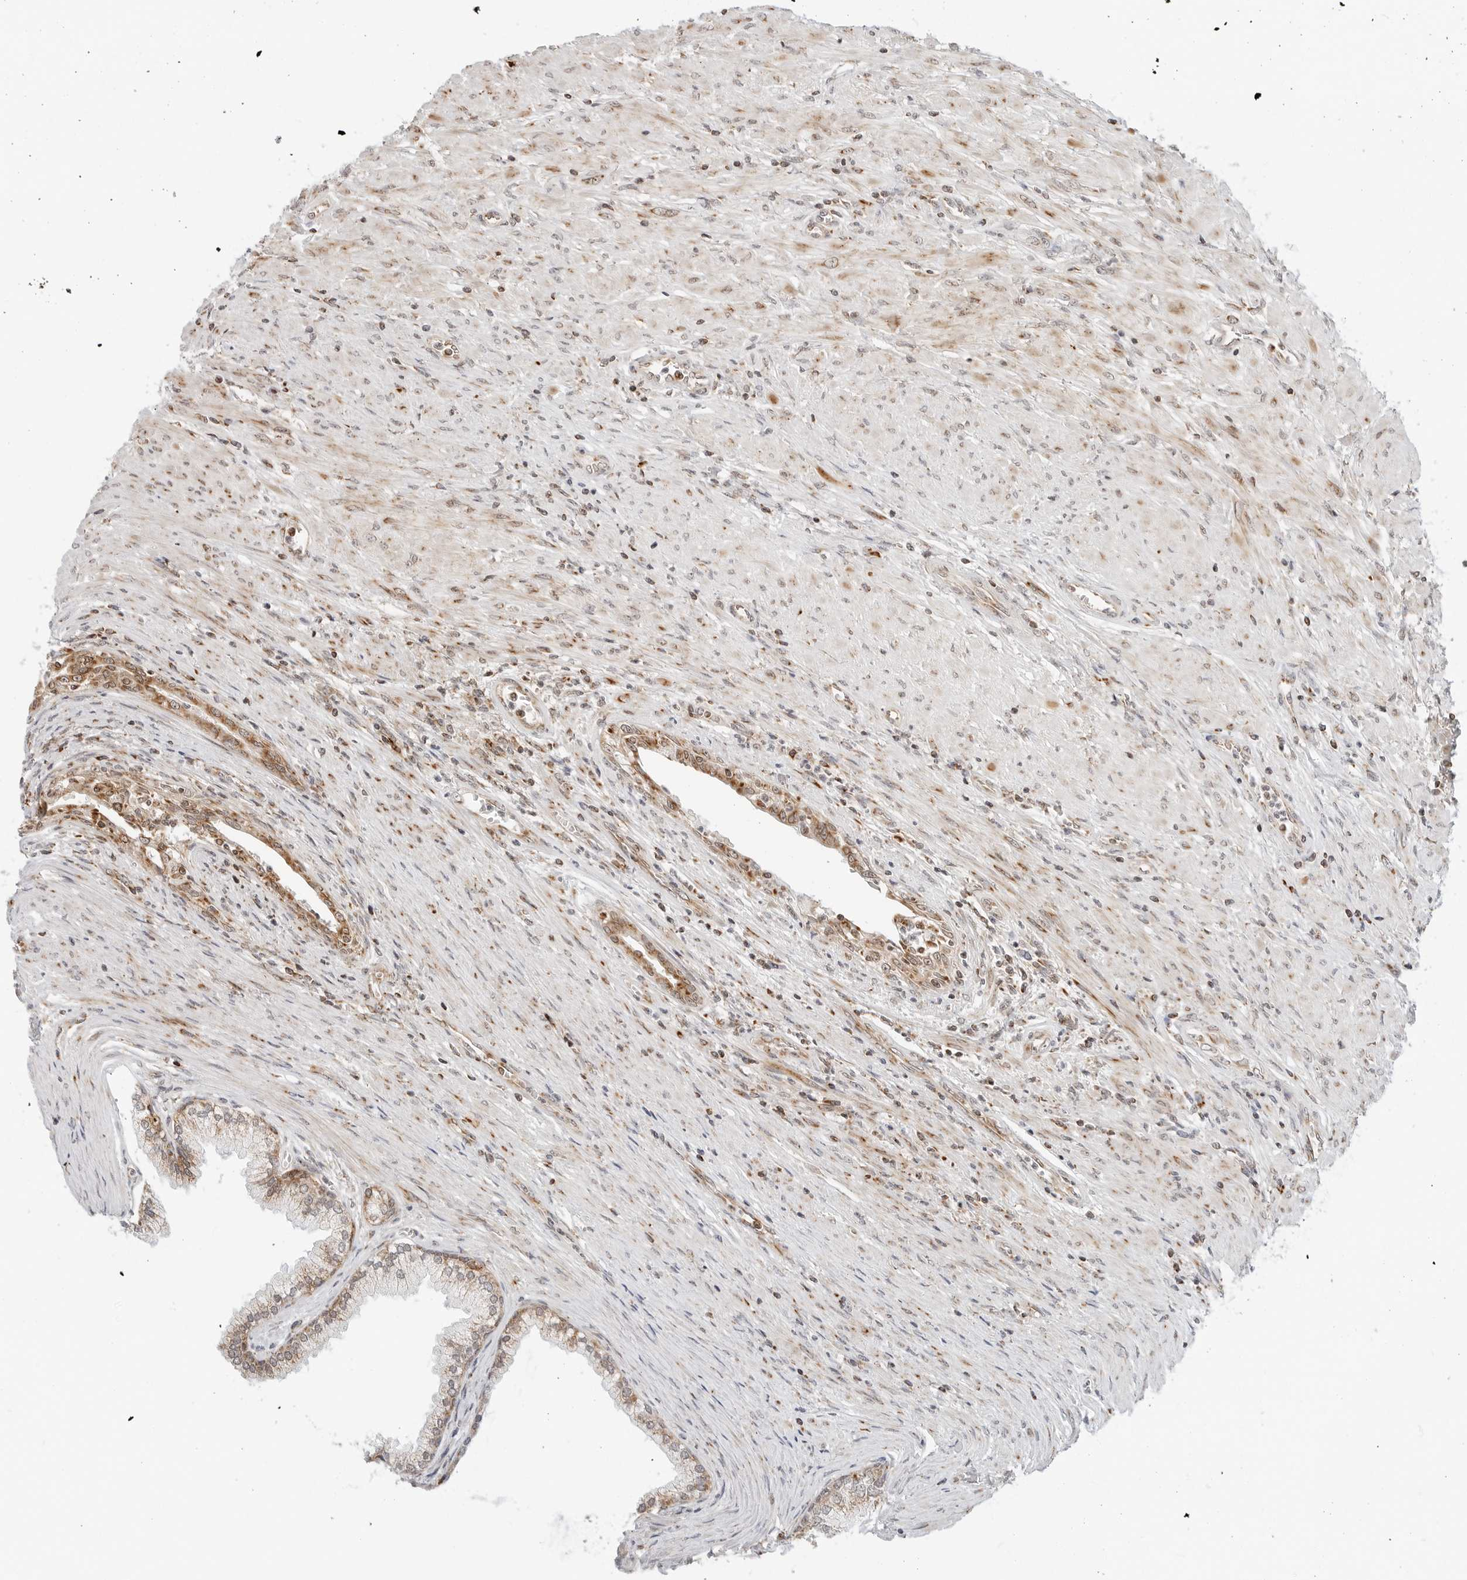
{"staining": {"intensity": "moderate", "quantity": ">75%", "location": "cytoplasmic/membranous,nuclear"}, "tissue": "prostate cancer", "cell_type": "Tumor cells", "image_type": "cancer", "snomed": [{"axis": "morphology", "description": "Normal tissue, NOS"}, {"axis": "morphology", "description": "Adenocarcinoma, Low grade"}, {"axis": "topography", "description": "Prostate"}, {"axis": "topography", "description": "Peripheral nerve tissue"}], "caption": "Immunohistochemical staining of human prostate low-grade adenocarcinoma shows medium levels of moderate cytoplasmic/membranous and nuclear positivity in about >75% of tumor cells.", "gene": "POLR3GL", "patient": {"sex": "male", "age": 71}}